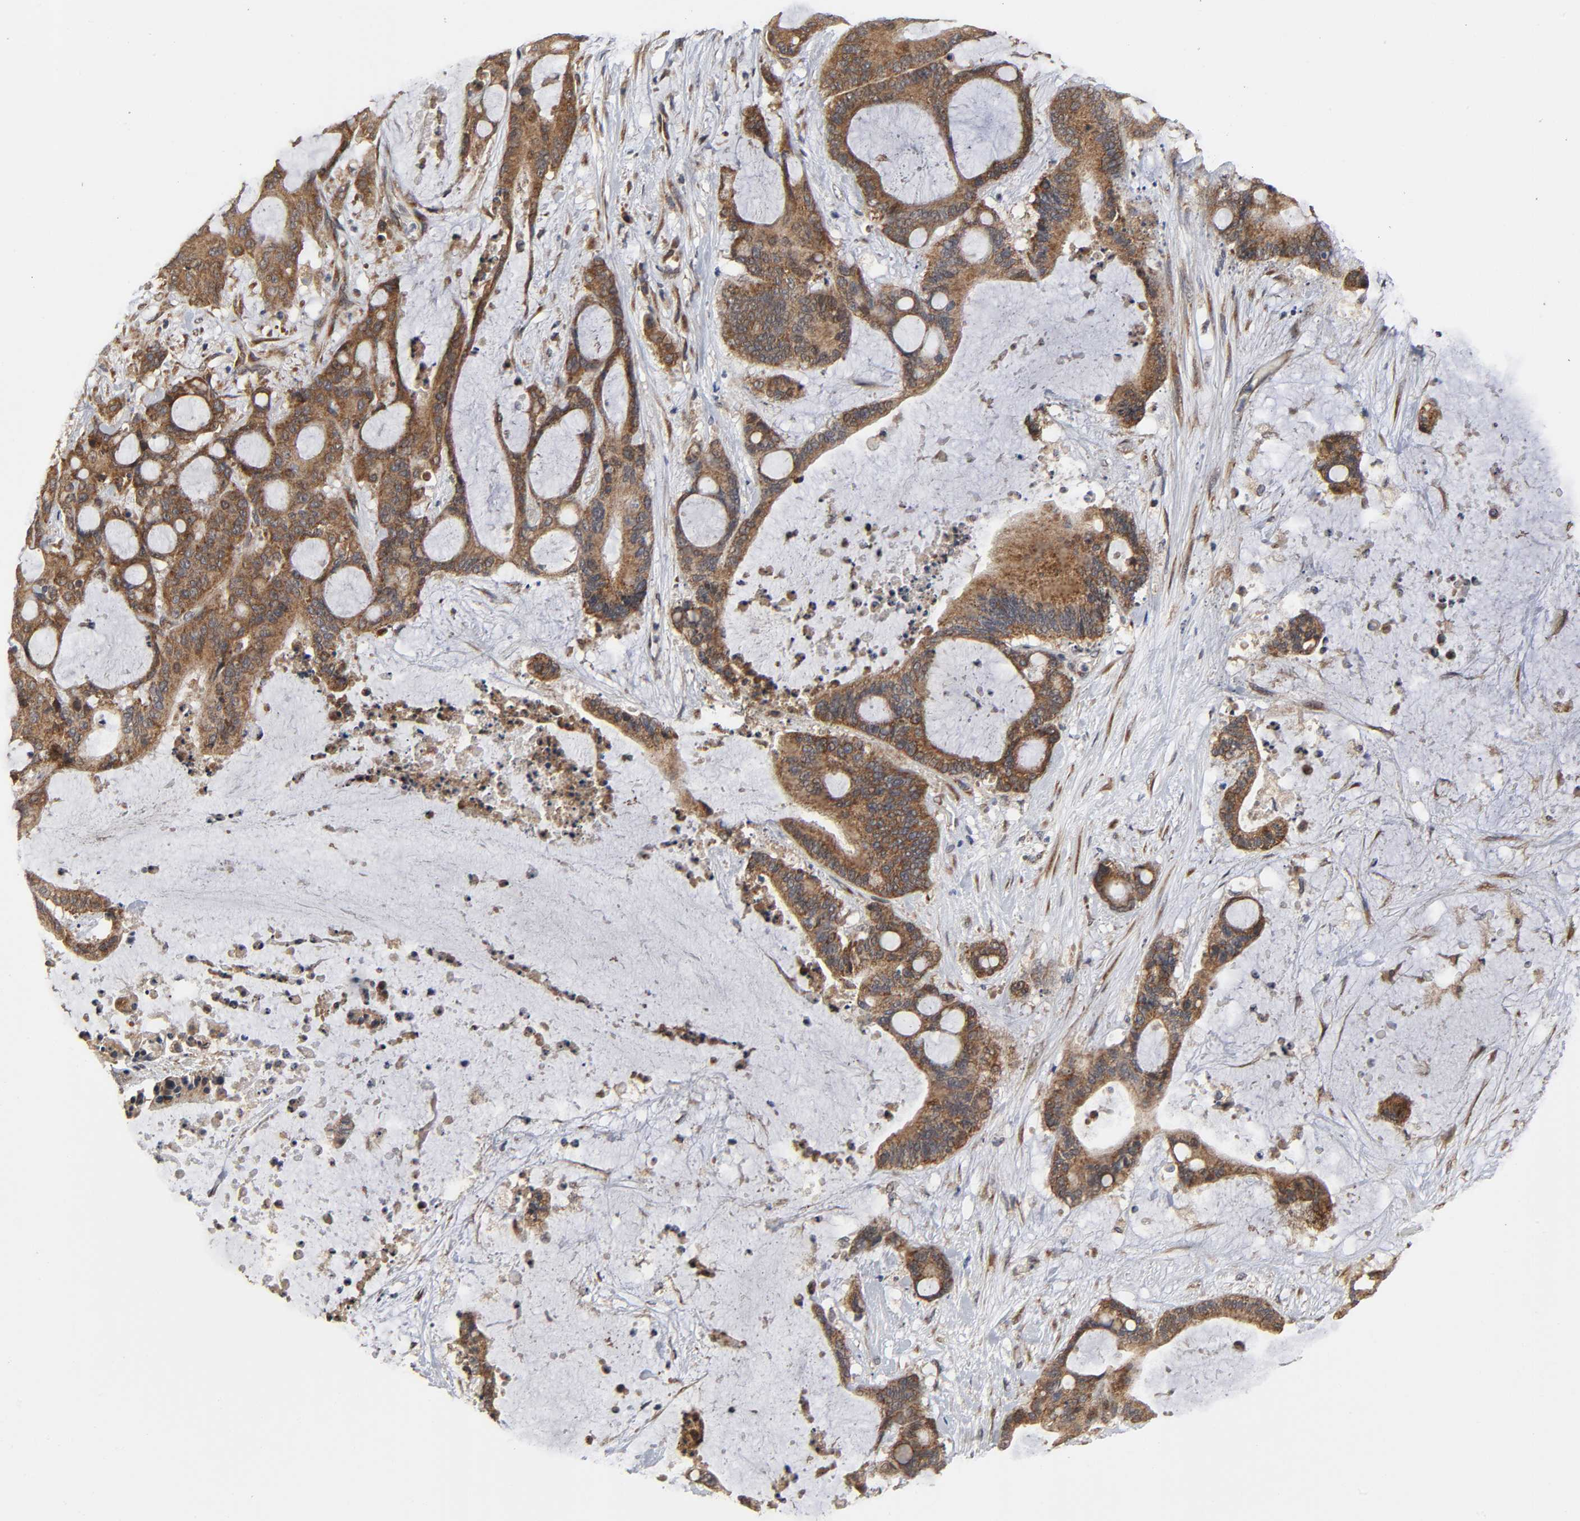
{"staining": {"intensity": "strong", "quantity": ">75%", "location": "cytoplasmic/membranous"}, "tissue": "liver cancer", "cell_type": "Tumor cells", "image_type": "cancer", "snomed": [{"axis": "morphology", "description": "Cholangiocarcinoma"}, {"axis": "topography", "description": "Liver"}], "caption": "IHC of liver cholangiocarcinoma displays high levels of strong cytoplasmic/membranous staining in about >75% of tumor cells. Immunohistochemistry stains the protein in brown and the nuclei are stained blue.", "gene": "SLC30A9", "patient": {"sex": "female", "age": 73}}